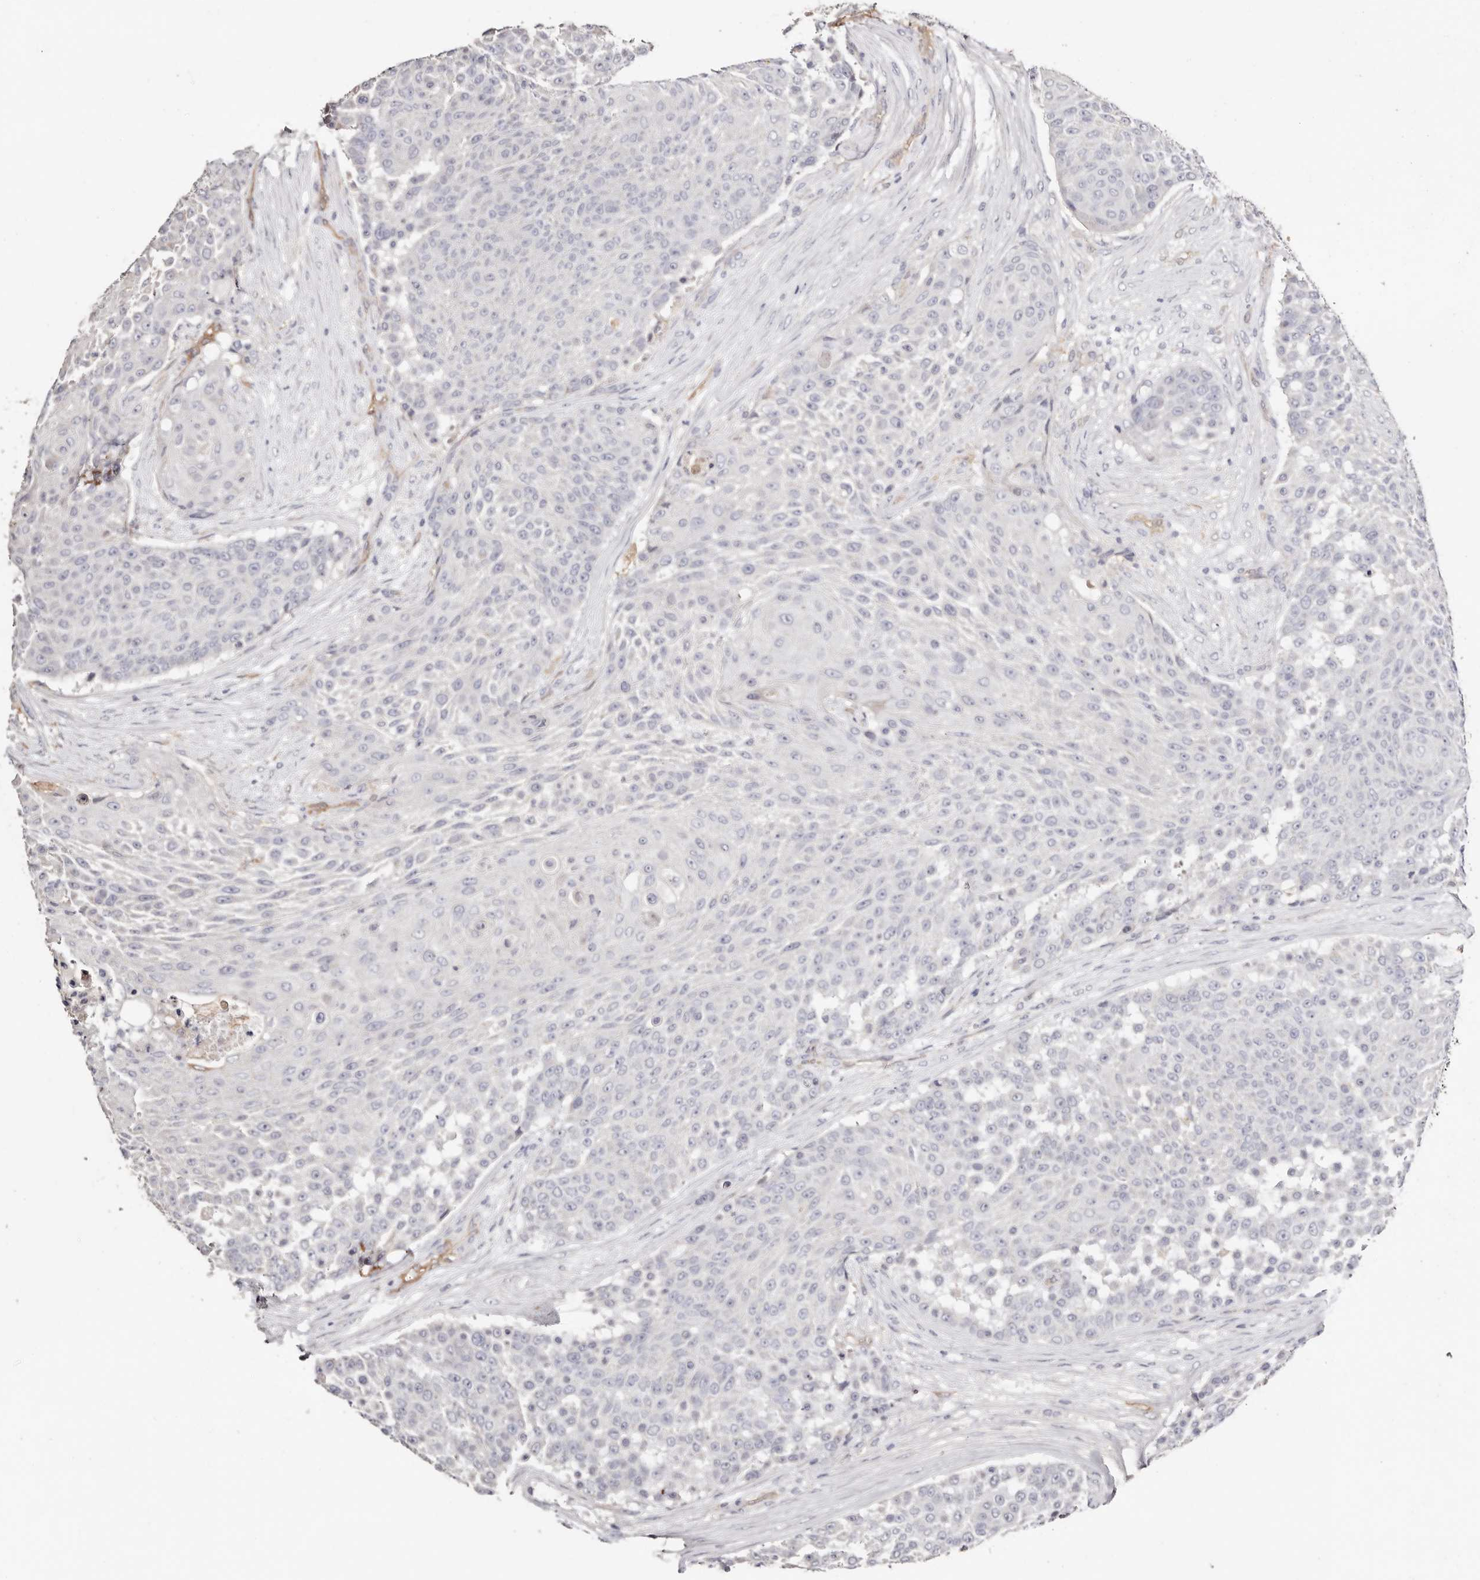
{"staining": {"intensity": "negative", "quantity": "none", "location": "none"}, "tissue": "urothelial cancer", "cell_type": "Tumor cells", "image_type": "cancer", "snomed": [{"axis": "morphology", "description": "Urothelial carcinoma, High grade"}, {"axis": "topography", "description": "Urinary bladder"}], "caption": "Human urothelial carcinoma (high-grade) stained for a protein using IHC reveals no positivity in tumor cells.", "gene": "TGM2", "patient": {"sex": "female", "age": 63}}